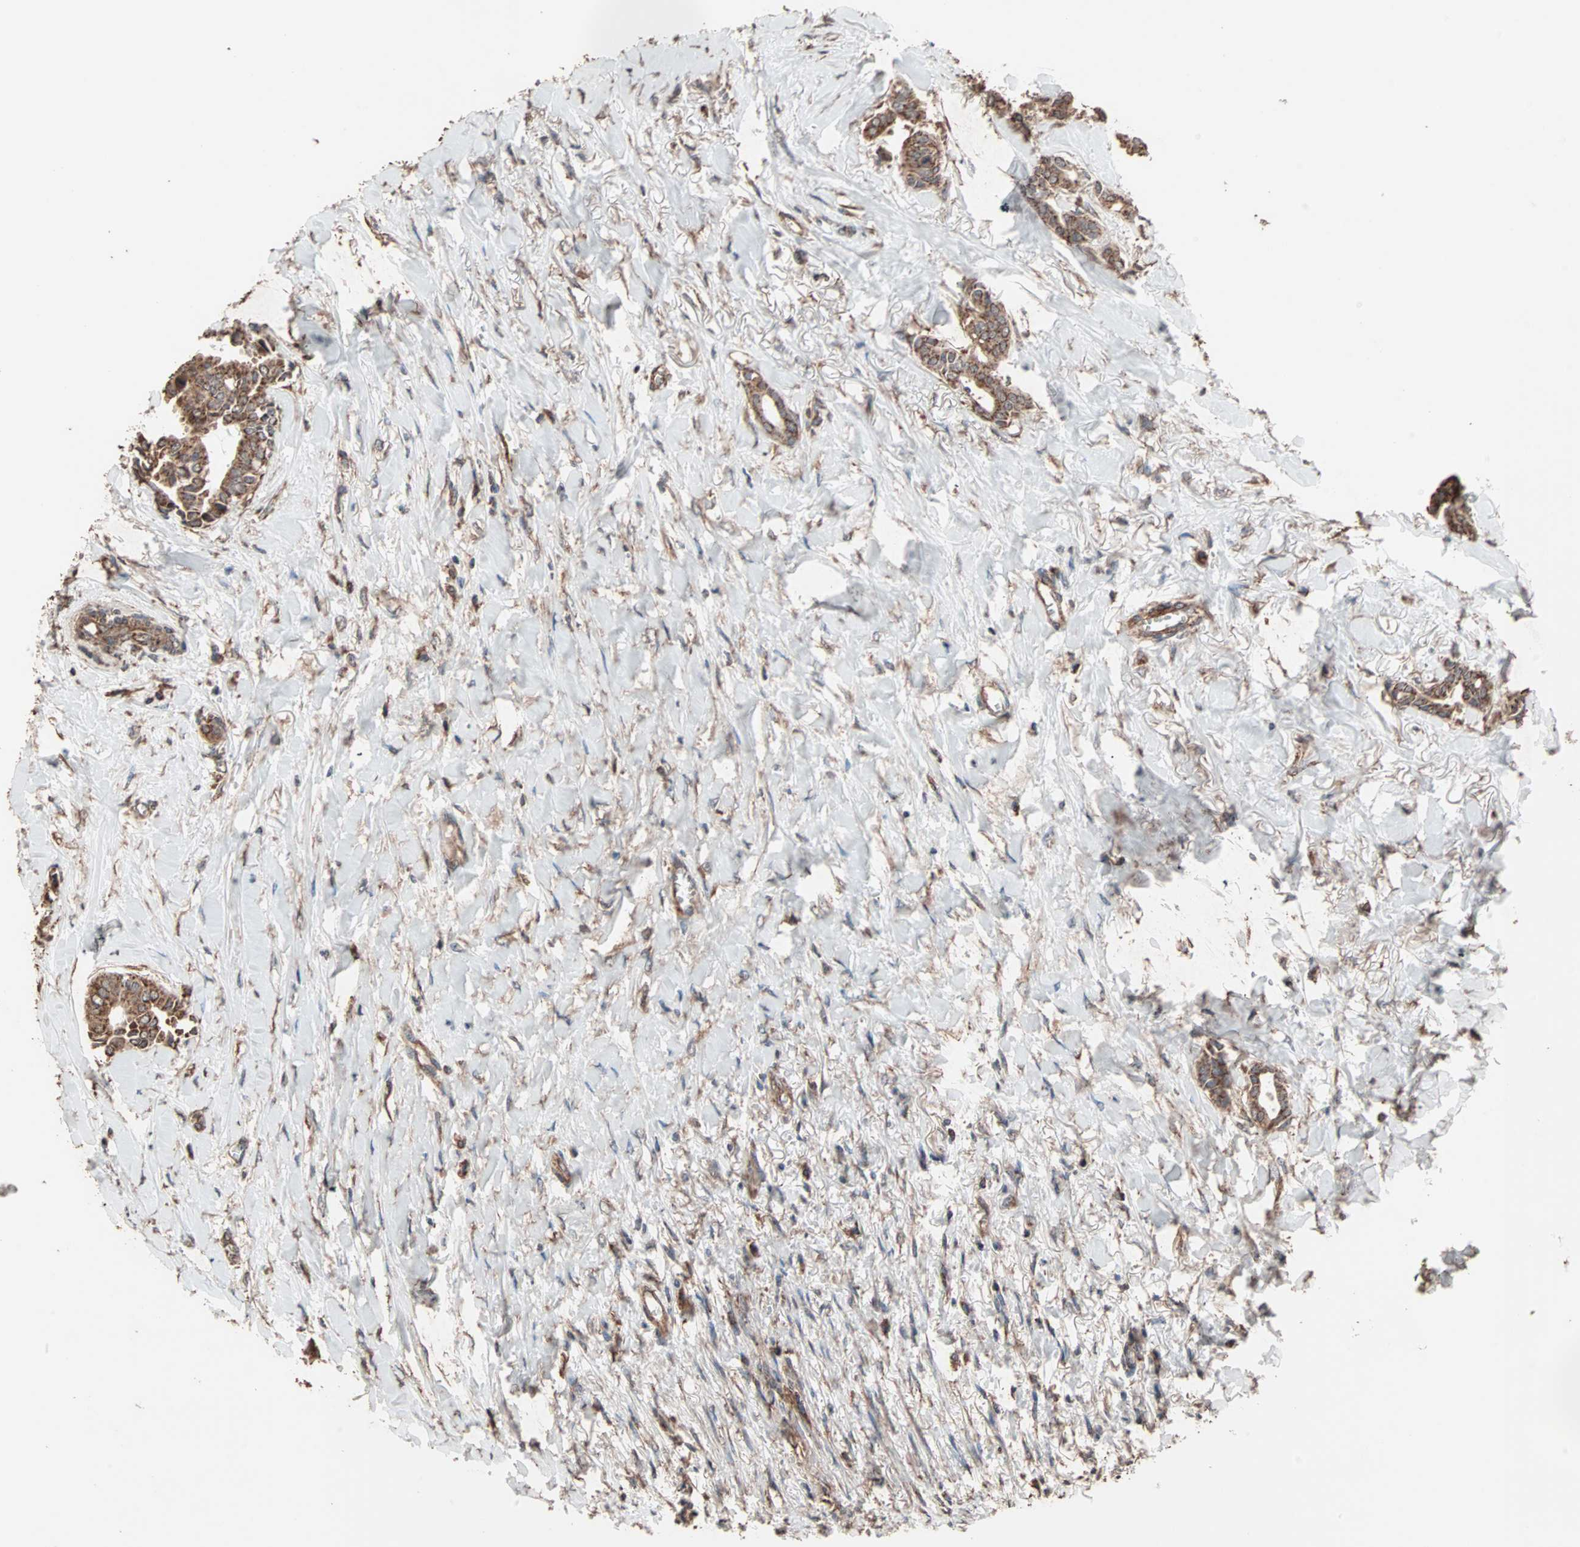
{"staining": {"intensity": "strong", "quantity": ">75%", "location": "cytoplasmic/membranous"}, "tissue": "head and neck cancer", "cell_type": "Tumor cells", "image_type": "cancer", "snomed": [{"axis": "morphology", "description": "Adenocarcinoma, NOS"}, {"axis": "topography", "description": "Salivary gland"}, {"axis": "topography", "description": "Head-Neck"}], "caption": "An image of human head and neck adenocarcinoma stained for a protein displays strong cytoplasmic/membranous brown staining in tumor cells.", "gene": "MRPL2", "patient": {"sex": "female", "age": 59}}